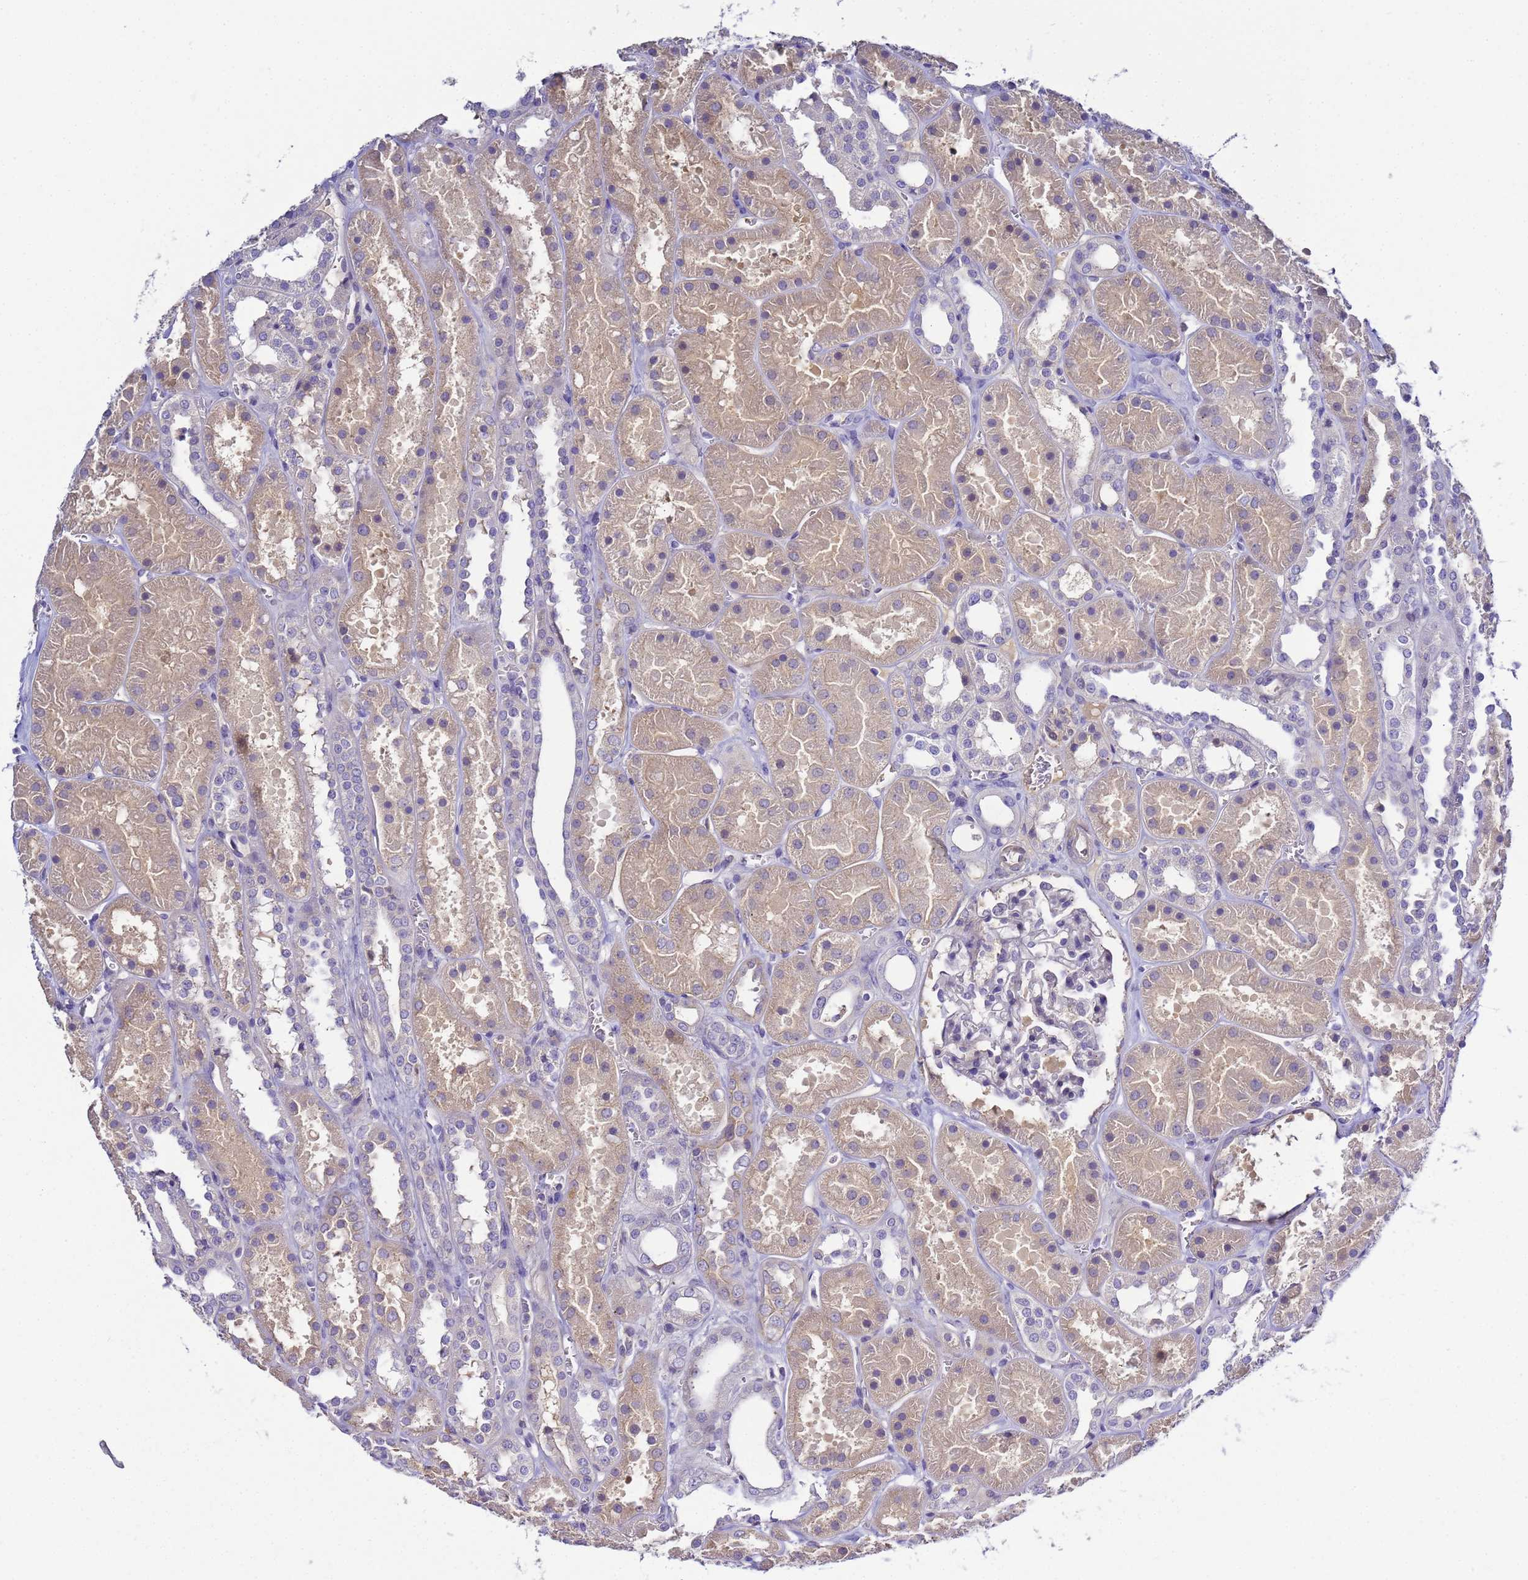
{"staining": {"intensity": "negative", "quantity": "none", "location": "none"}, "tissue": "kidney", "cell_type": "Cells in glomeruli", "image_type": "normal", "snomed": [{"axis": "morphology", "description": "Normal tissue, NOS"}, {"axis": "topography", "description": "Kidney"}], "caption": "This is an immunohistochemistry image of benign human kidney. There is no positivity in cells in glomeruli.", "gene": "TBCD", "patient": {"sex": "female", "age": 41}}